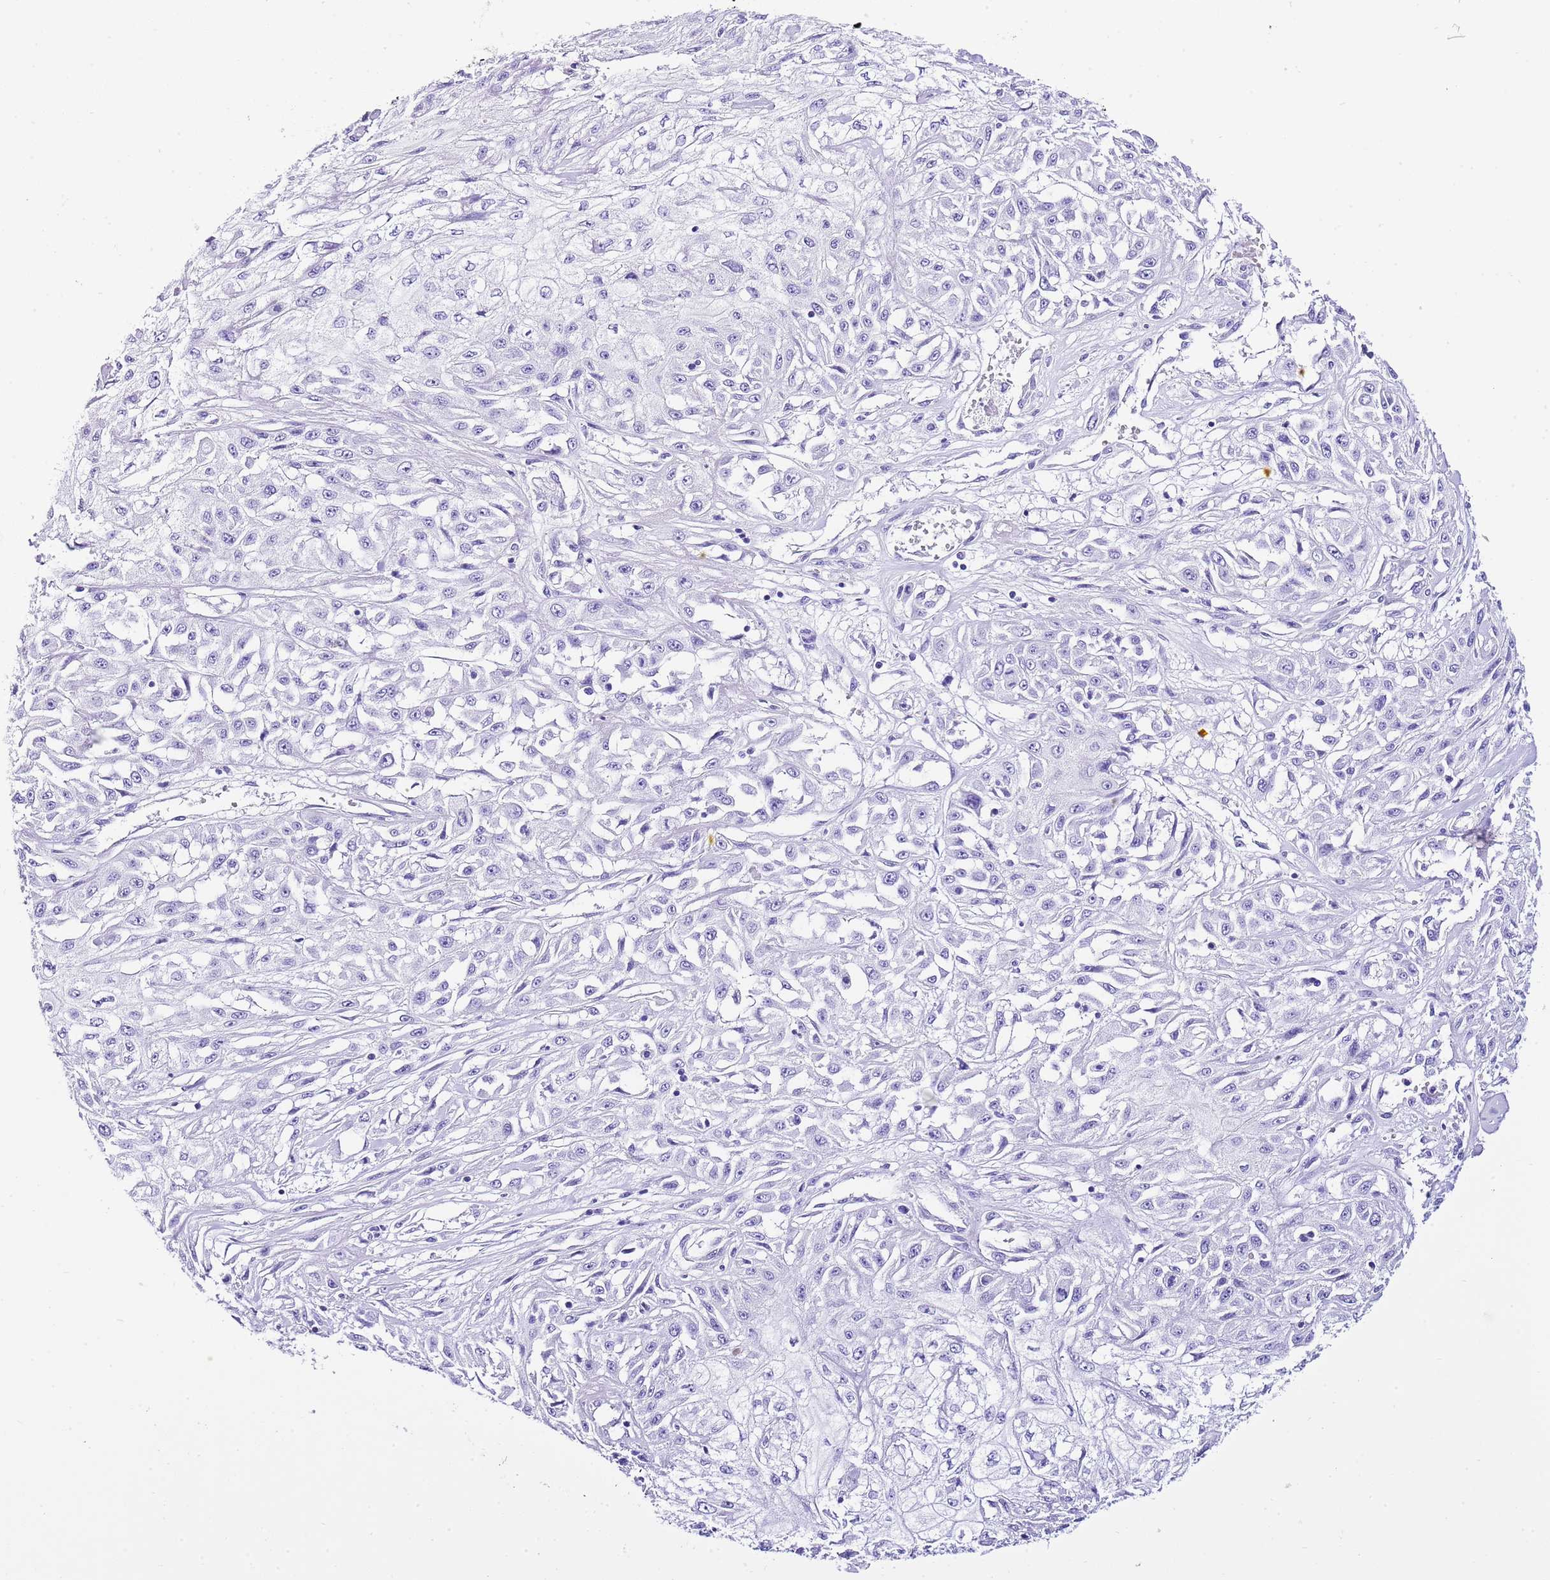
{"staining": {"intensity": "negative", "quantity": "none", "location": "none"}, "tissue": "skin cancer", "cell_type": "Tumor cells", "image_type": "cancer", "snomed": [{"axis": "morphology", "description": "Squamous cell carcinoma, NOS"}, {"axis": "morphology", "description": "Squamous cell carcinoma, metastatic, NOS"}, {"axis": "topography", "description": "Skin"}, {"axis": "topography", "description": "Lymph node"}], "caption": "Skin cancer was stained to show a protein in brown. There is no significant staining in tumor cells.", "gene": "KCNC1", "patient": {"sex": "male", "age": 75}}